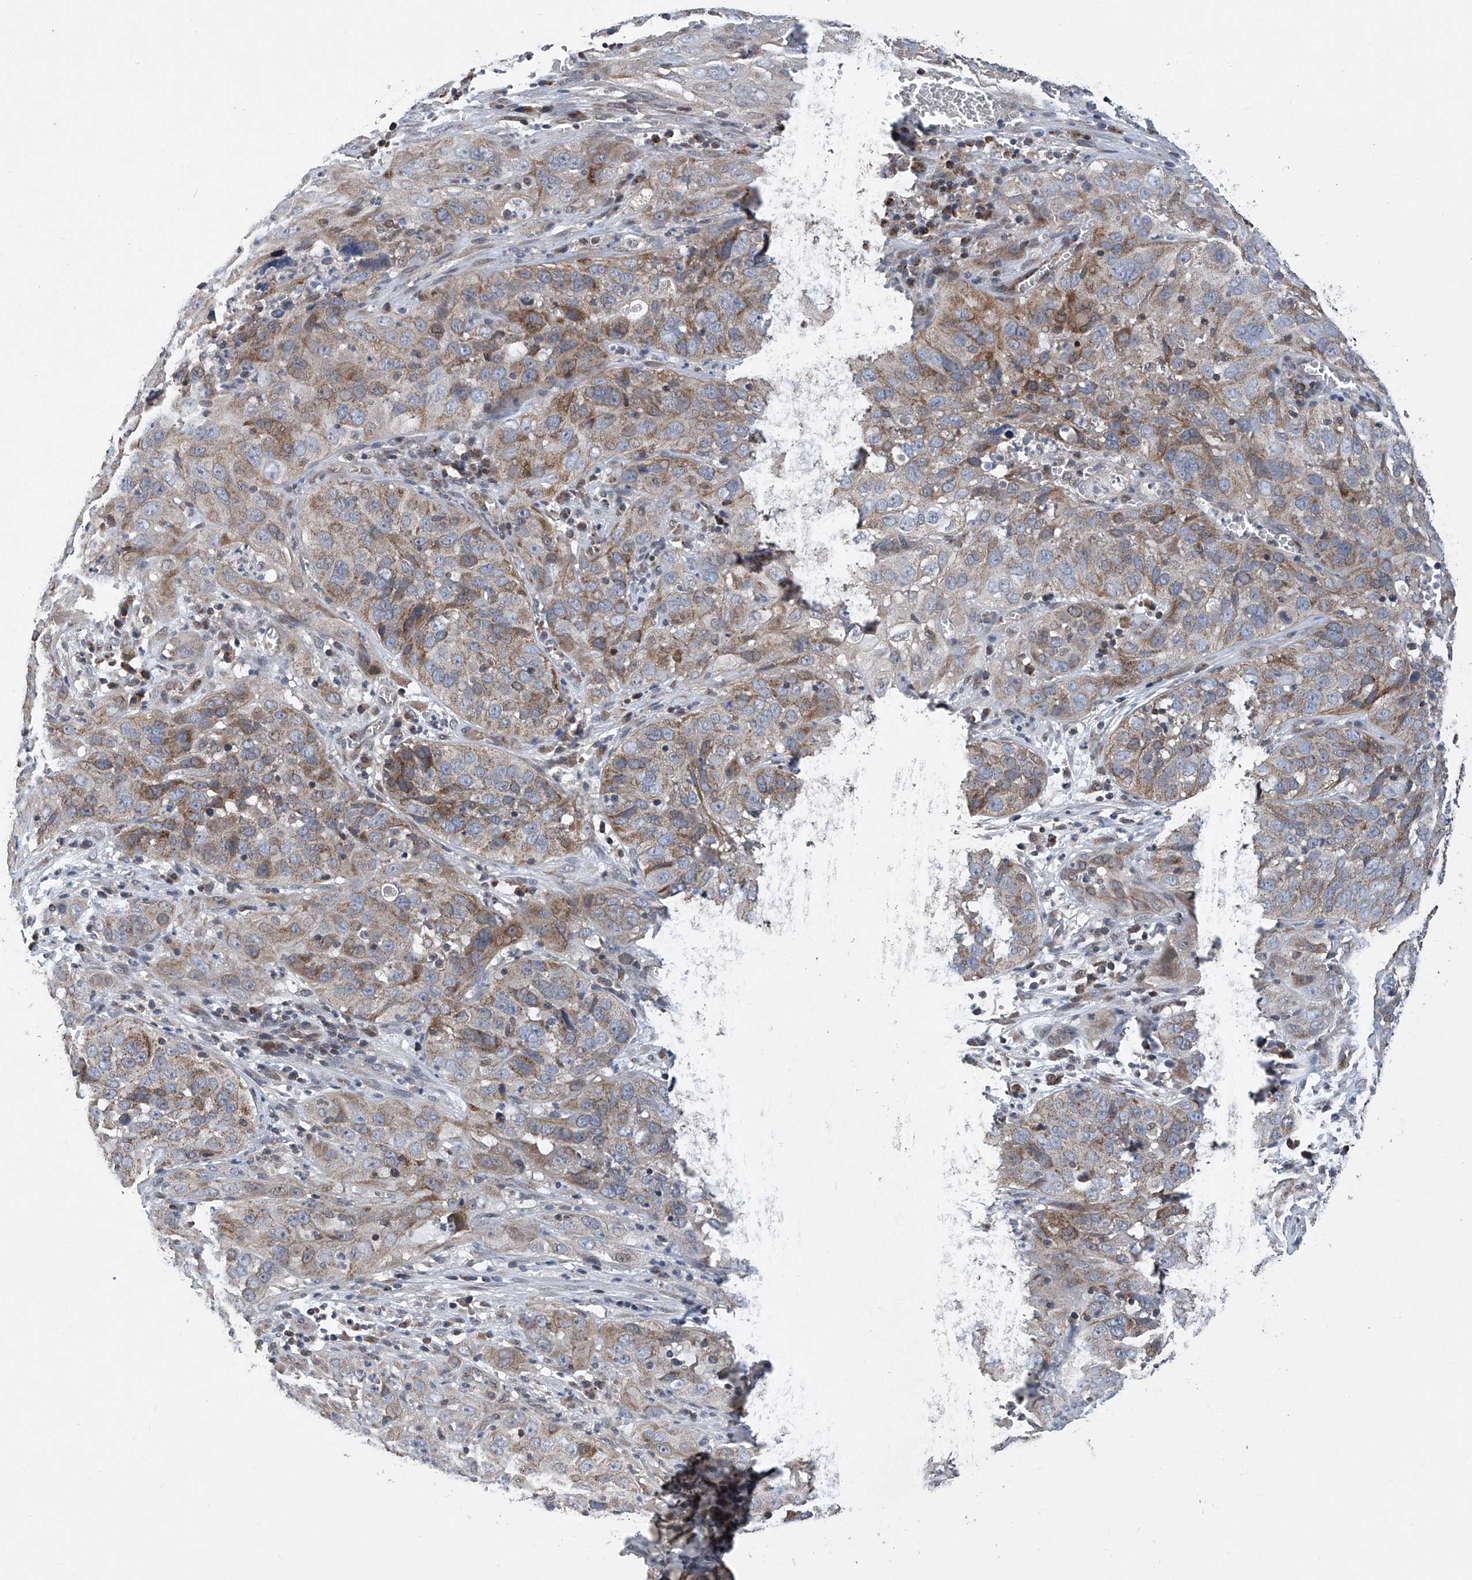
{"staining": {"intensity": "moderate", "quantity": ">75%", "location": "cytoplasmic/membranous"}, "tissue": "cervical cancer", "cell_type": "Tumor cells", "image_type": "cancer", "snomed": [{"axis": "morphology", "description": "Squamous cell carcinoma, NOS"}, {"axis": "topography", "description": "Cervix"}], "caption": "High-magnification brightfield microscopy of cervical cancer (squamous cell carcinoma) stained with DAB (3,3'-diaminobenzidine) (brown) and counterstained with hematoxylin (blue). tumor cells exhibit moderate cytoplasmic/membranous expression is identified in about>75% of cells.", "gene": "BCKDHB", "patient": {"sex": "female", "age": 32}}